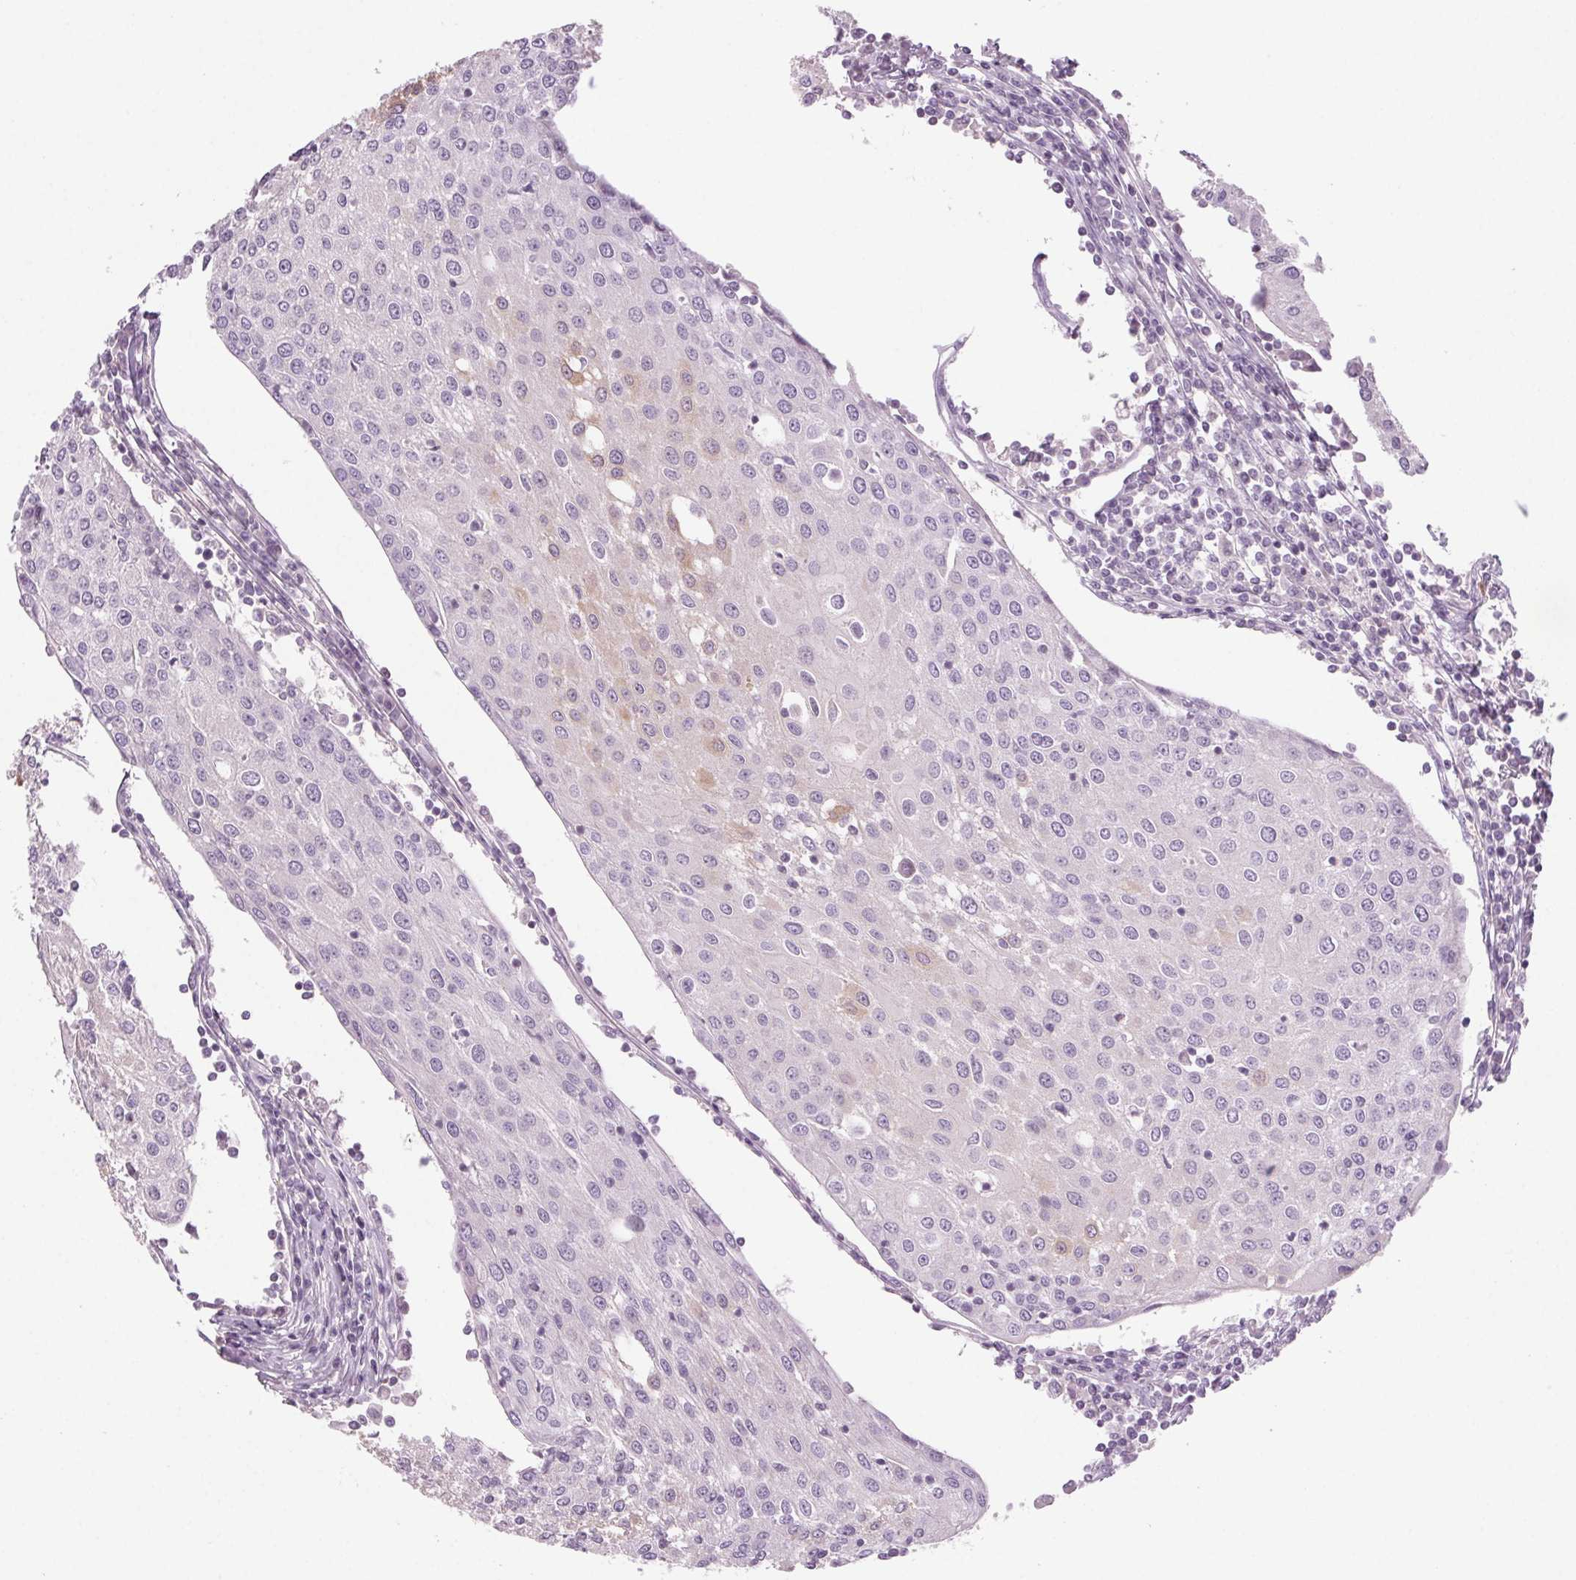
{"staining": {"intensity": "negative", "quantity": "none", "location": "none"}, "tissue": "urothelial cancer", "cell_type": "Tumor cells", "image_type": "cancer", "snomed": [{"axis": "morphology", "description": "Urothelial carcinoma, High grade"}, {"axis": "topography", "description": "Urinary bladder"}], "caption": "DAB immunohistochemical staining of human high-grade urothelial carcinoma displays no significant positivity in tumor cells.", "gene": "HHLA2", "patient": {"sex": "female", "age": 85}}